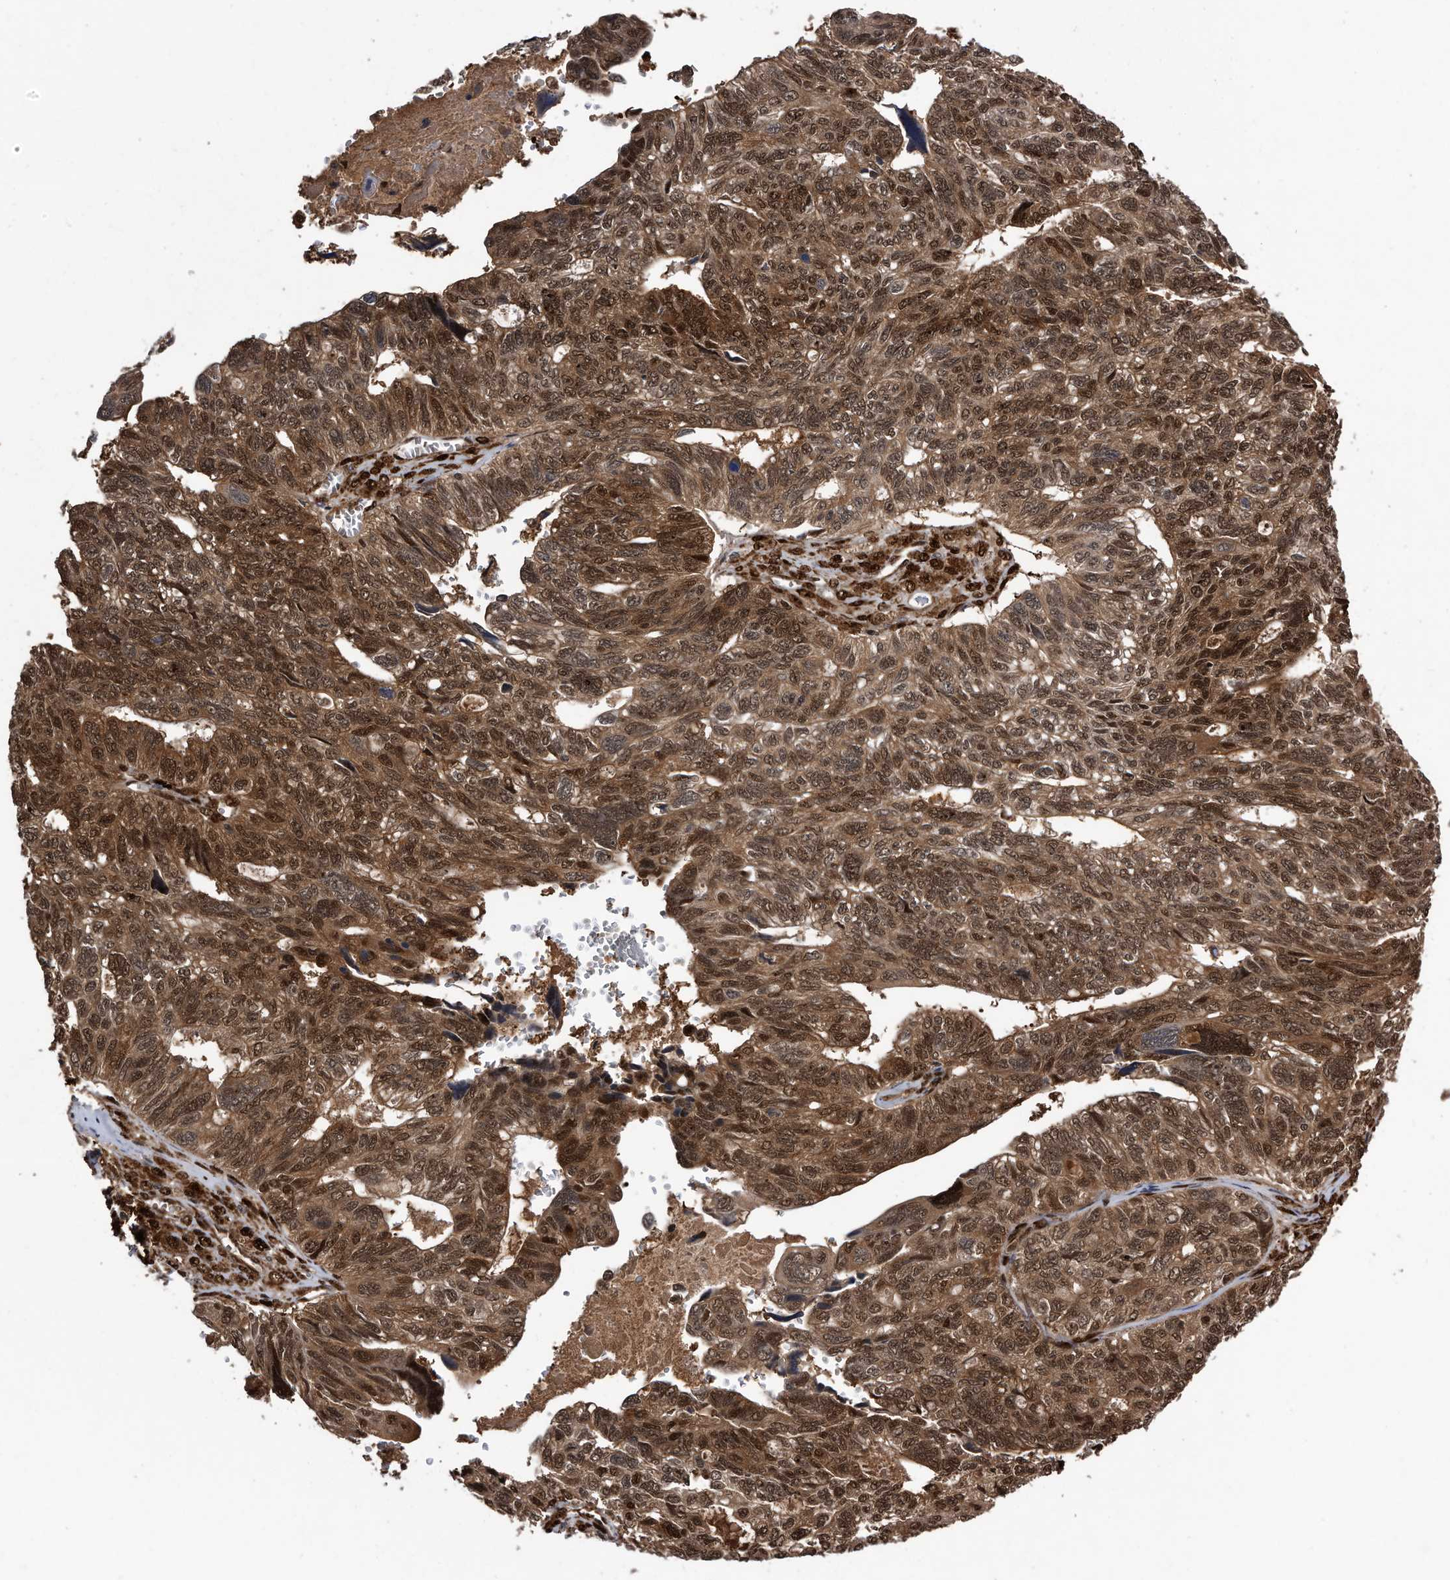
{"staining": {"intensity": "moderate", "quantity": ">75%", "location": "cytoplasmic/membranous,nuclear"}, "tissue": "ovarian cancer", "cell_type": "Tumor cells", "image_type": "cancer", "snomed": [{"axis": "morphology", "description": "Cystadenocarcinoma, serous, NOS"}, {"axis": "topography", "description": "Ovary"}], "caption": "Ovarian cancer stained for a protein displays moderate cytoplasmic/membranous and nuclear positivity in tumor cells.", "gene": "RAD23B", "patient": {"sex": "female", "age": 79}}